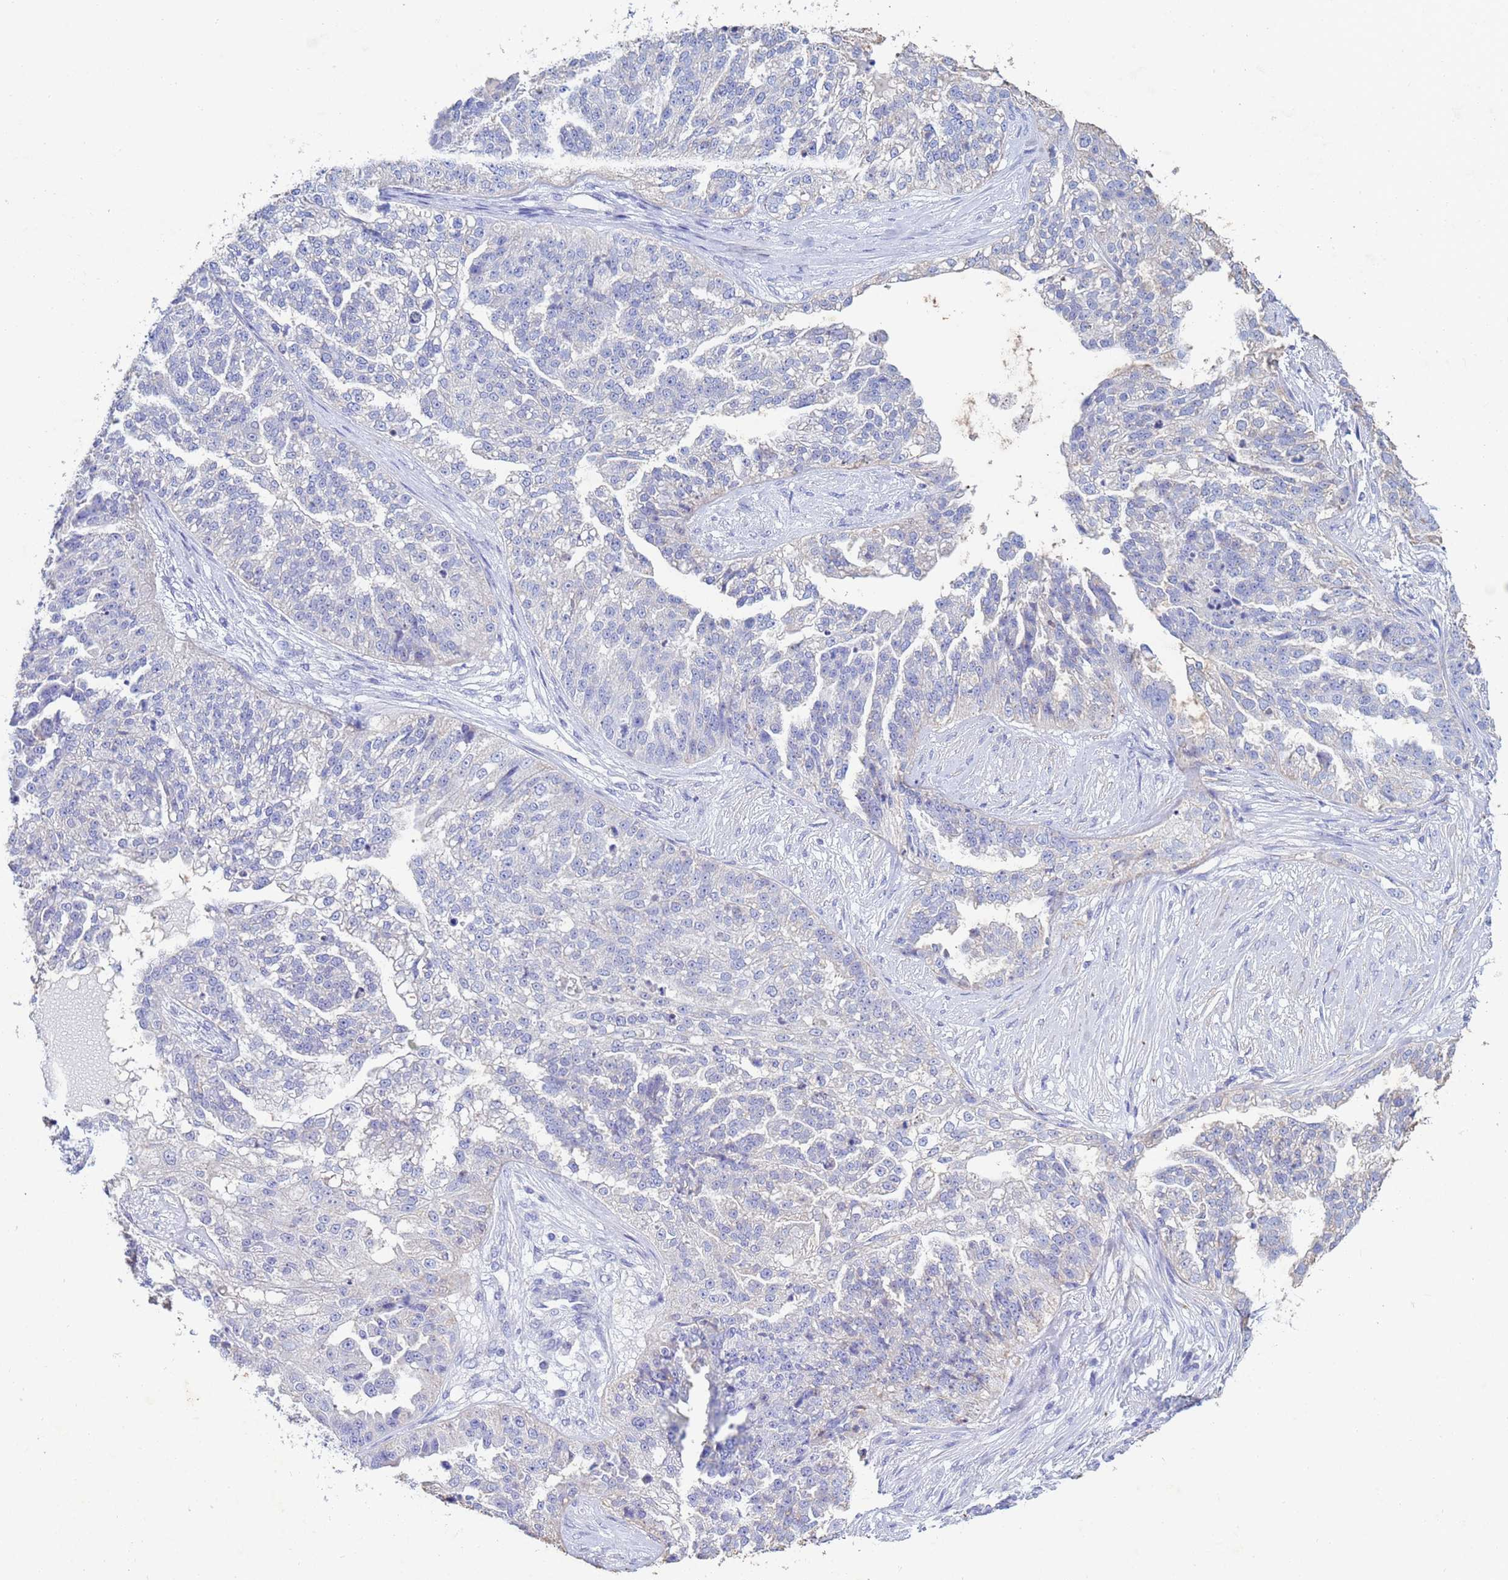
{"staining": {"intensity": "negative", "quantity": "none", "location": "none"}, "tissue": "ovarian cancer", "cell_type": "Tumor cells", "image_type": "cancer", "snomed": [{"axis": "morphology", "description": "Cystadenocarcinoma, serous, NOS"}, {"axis": "topography", "description": "Ovary"}], "caption": "Tumor cells are negative for protein expression in human ovarian cancer (serous cystadenocarcinoma).", "gene": "CSTB", "patient": {"sex": "female", "age": 58}}